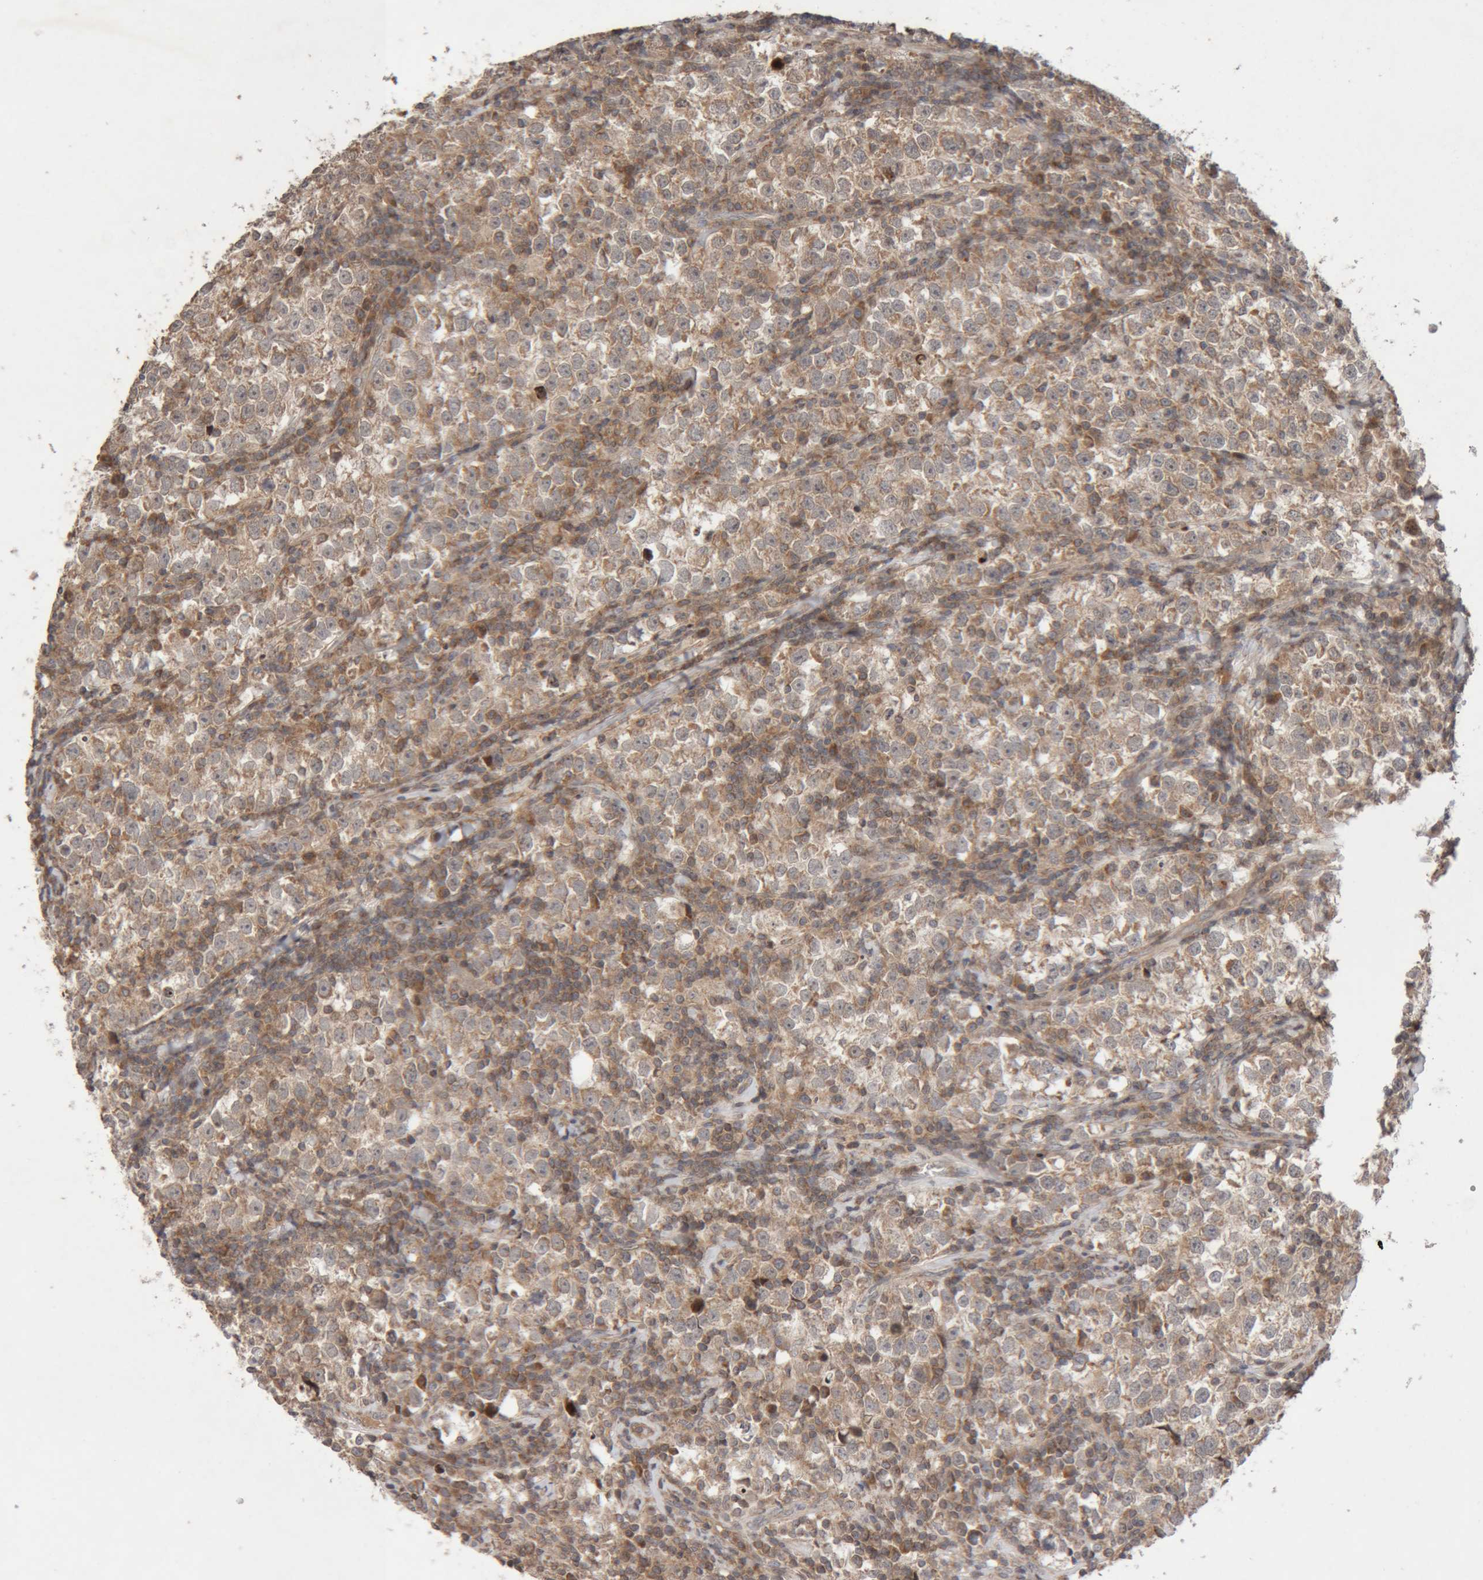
{"staining": {"intensity": "moderate", "quantity": ">75%", "location": "cytoplasmic/membranous"}, "tissue": "testis cancer", "cell_type": "Tumor cells", "image_type": "cancer", "snomed": [{"axis": "morphology", "description": "Normal tissue, NOS"}, {"axis": "morphology", "description": "Seminoma, NOS"}, {"axis": "topography", "description": "Testis"}], "caption": "A medium amount of moderate cytoplasmic/membranous expression is present in approximately >75% of tumor cells in seminoma (testis) tissue.", "gene": "KIF21B", "patient": {"sex": "male", "age": 43}}